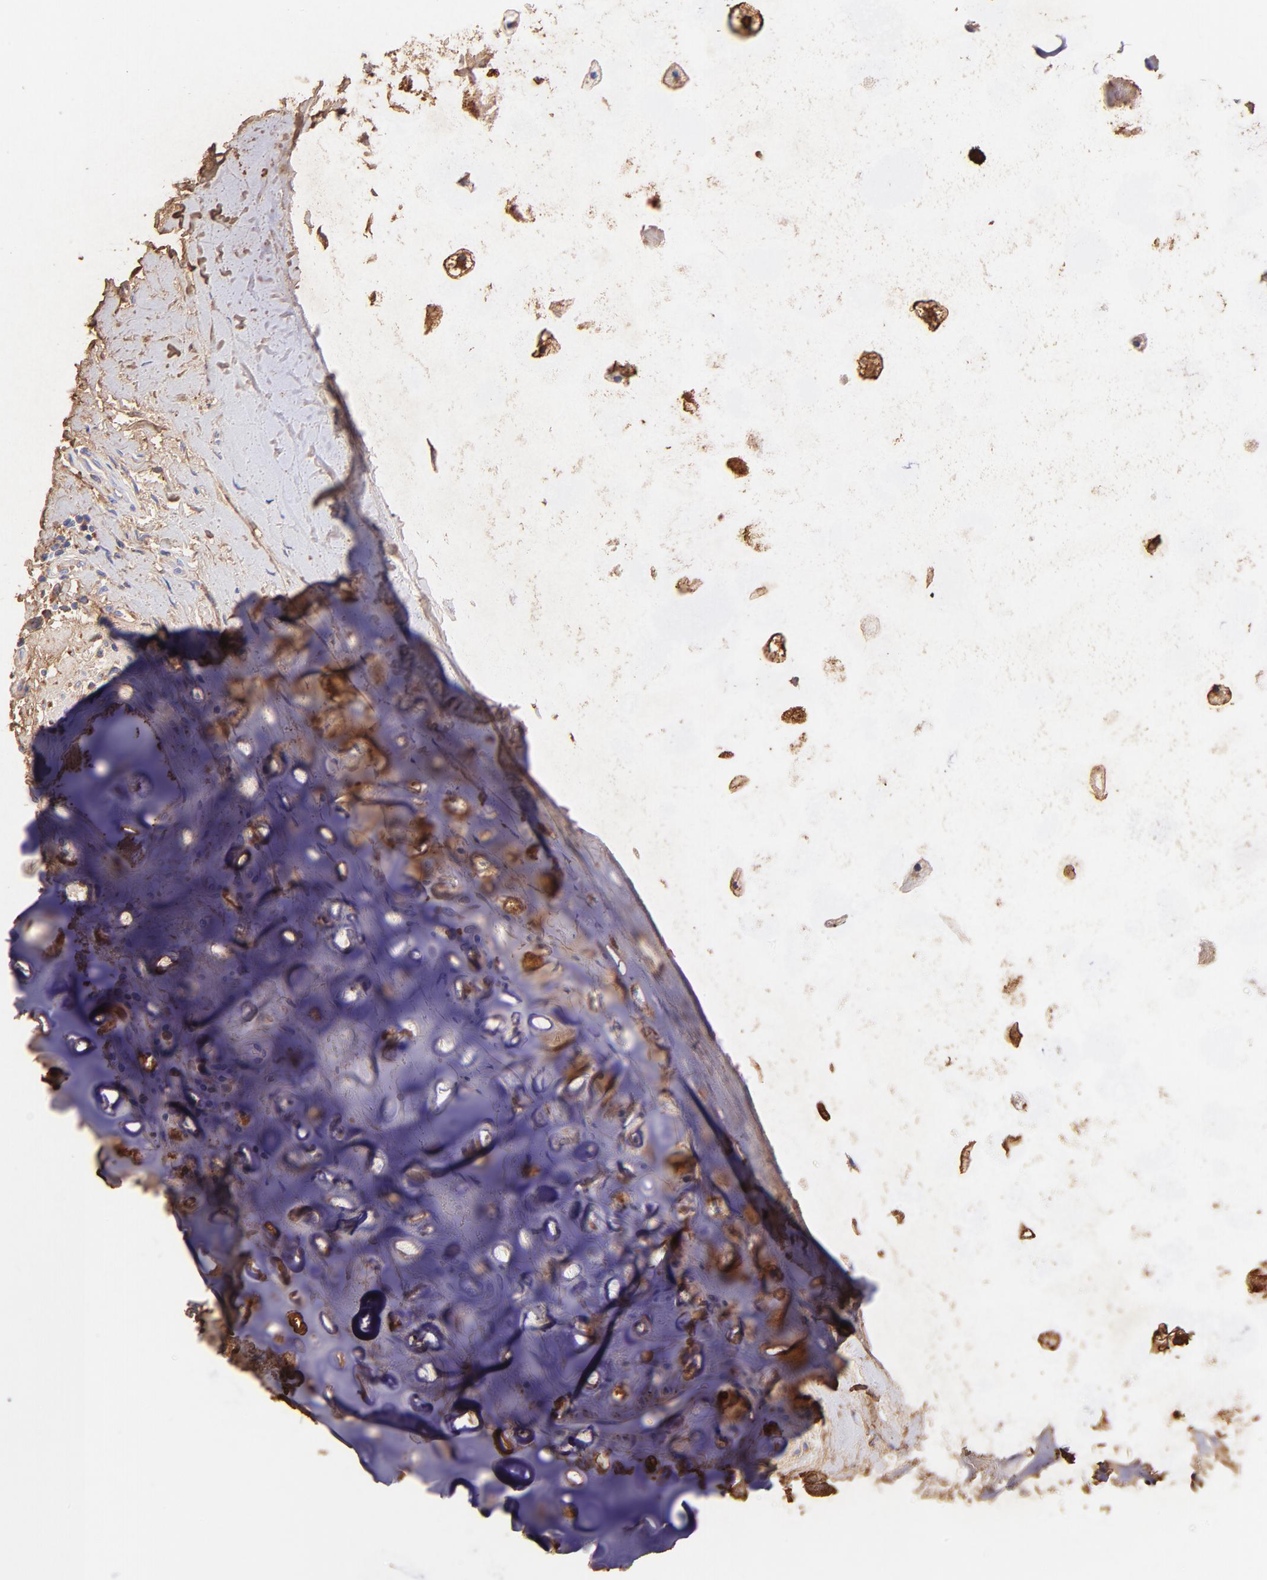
{"staining": {"intensity": "weak", "quantity": "<25%", "location": "cytoplasmic/membranous"}, "tissue": "adipose tissue", "cell_type": "Adipocytes", "image_type": "normal", "snomed": [{"axis": "morphology", "description": "Normal tissue, NOS"}, {"axis": "morphology", "description": "Adenocarcinoma, NOS"}, {"axis": "topography", "description": "Cartilage tissue"}, {"axis": "topography", "description": "Bronchus"}, {"axis": "topography", "description": "Lung"}], "caption": "IHC histopathology image of normal adipose tissue stained for a protein (brown), which displays no staining in adipocytes.", "gene": "BGN", "patient": {"sex": "female", "age": 67}}